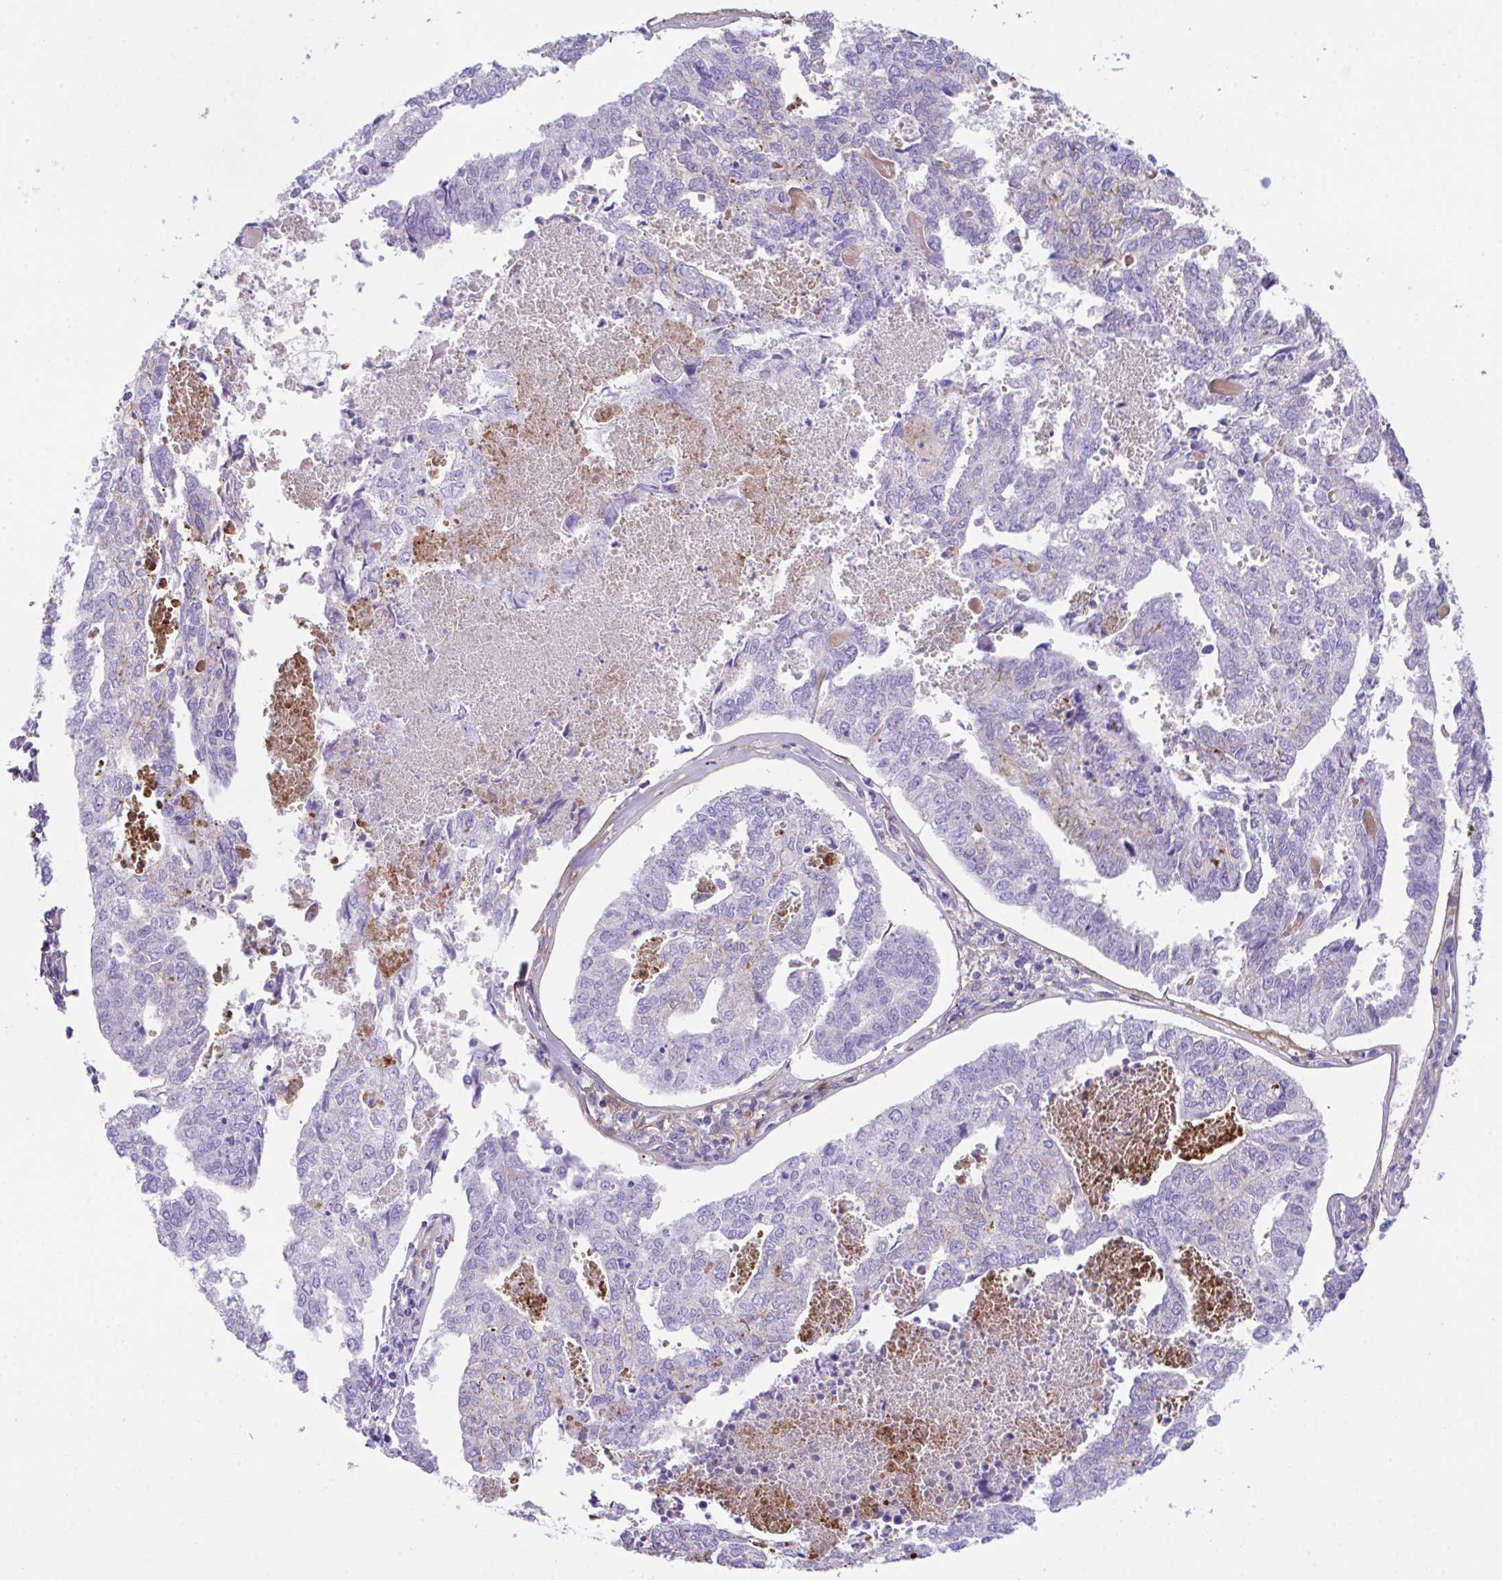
{"staining": {"intensity": "negative", "quantity": "none", "location": "none"}, "tissue": "endometrial cancer", "cell_type": "Tumor cells", "image_type": "cancer", "snomed": [{"axis": "morphology", "description": "Adenocarcinoma, NOS"}, {"axis": "topography", "description": "Endometrium"}], "caption": "Immunohistochemical staining of endometrial cancer (adenocarcinoma) exhibits no significant expression in tumor cells.", "gene": "SLC16A6", "patient": {"sex": "female", "age": 73}}